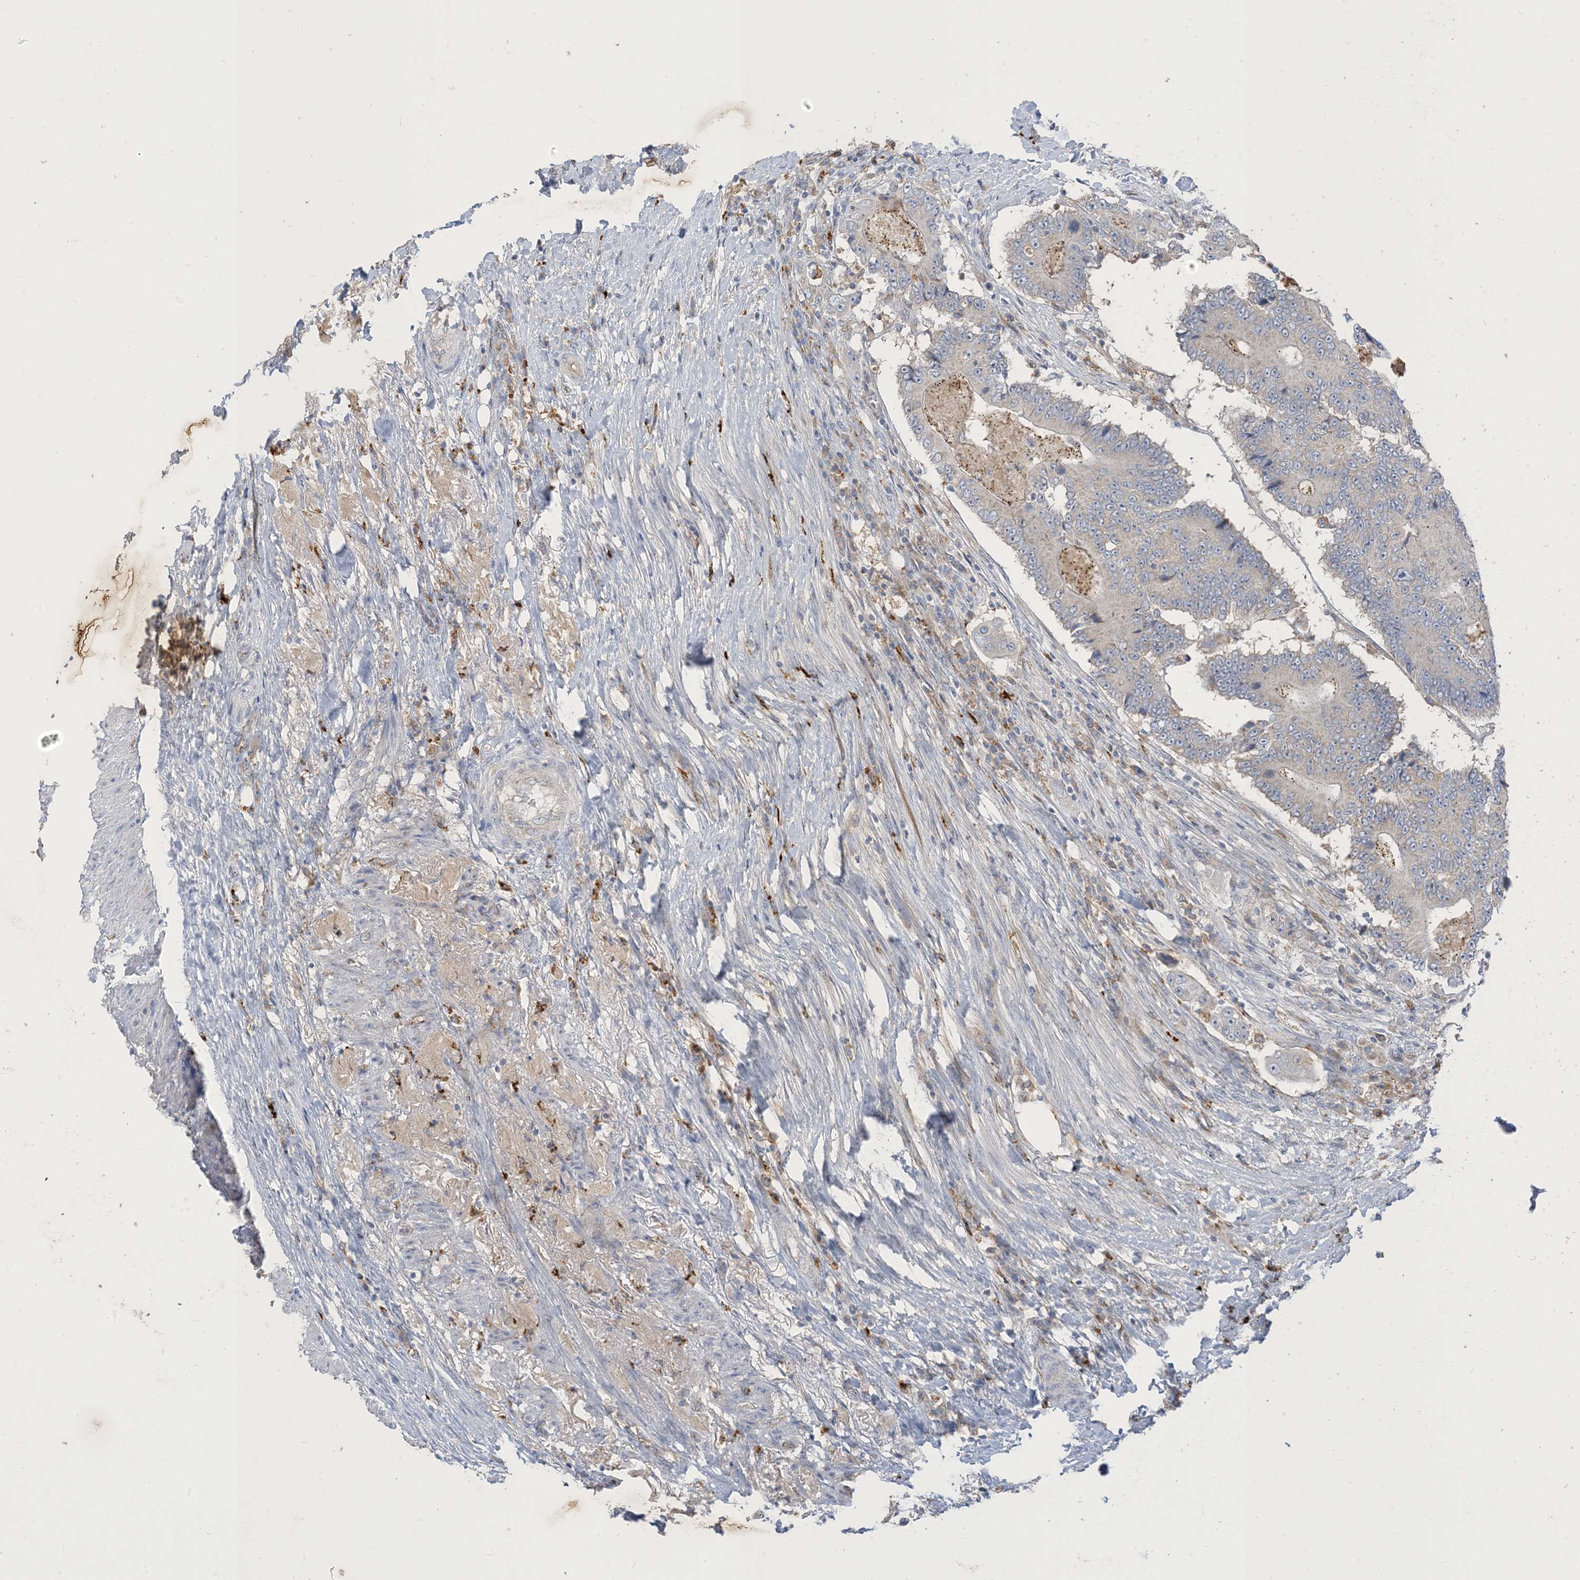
{"staining": {"intensity": "negative", "quantity": "none", "location": "none"}, "tissue": "colorectal cancer", "cell_type": "Tumor cells", "image_type": "cancer", "snomed": [{"axis": "morphology", "description": "Adenocarcinoma, NOS"}, {"axis": "topography", "description": "Colon"}], "caption": "Tumor cells are negative for protein expression in human colorectal cancer.", "gene": "PEAR1", "patient": {"sex": "male", "age": 83}}